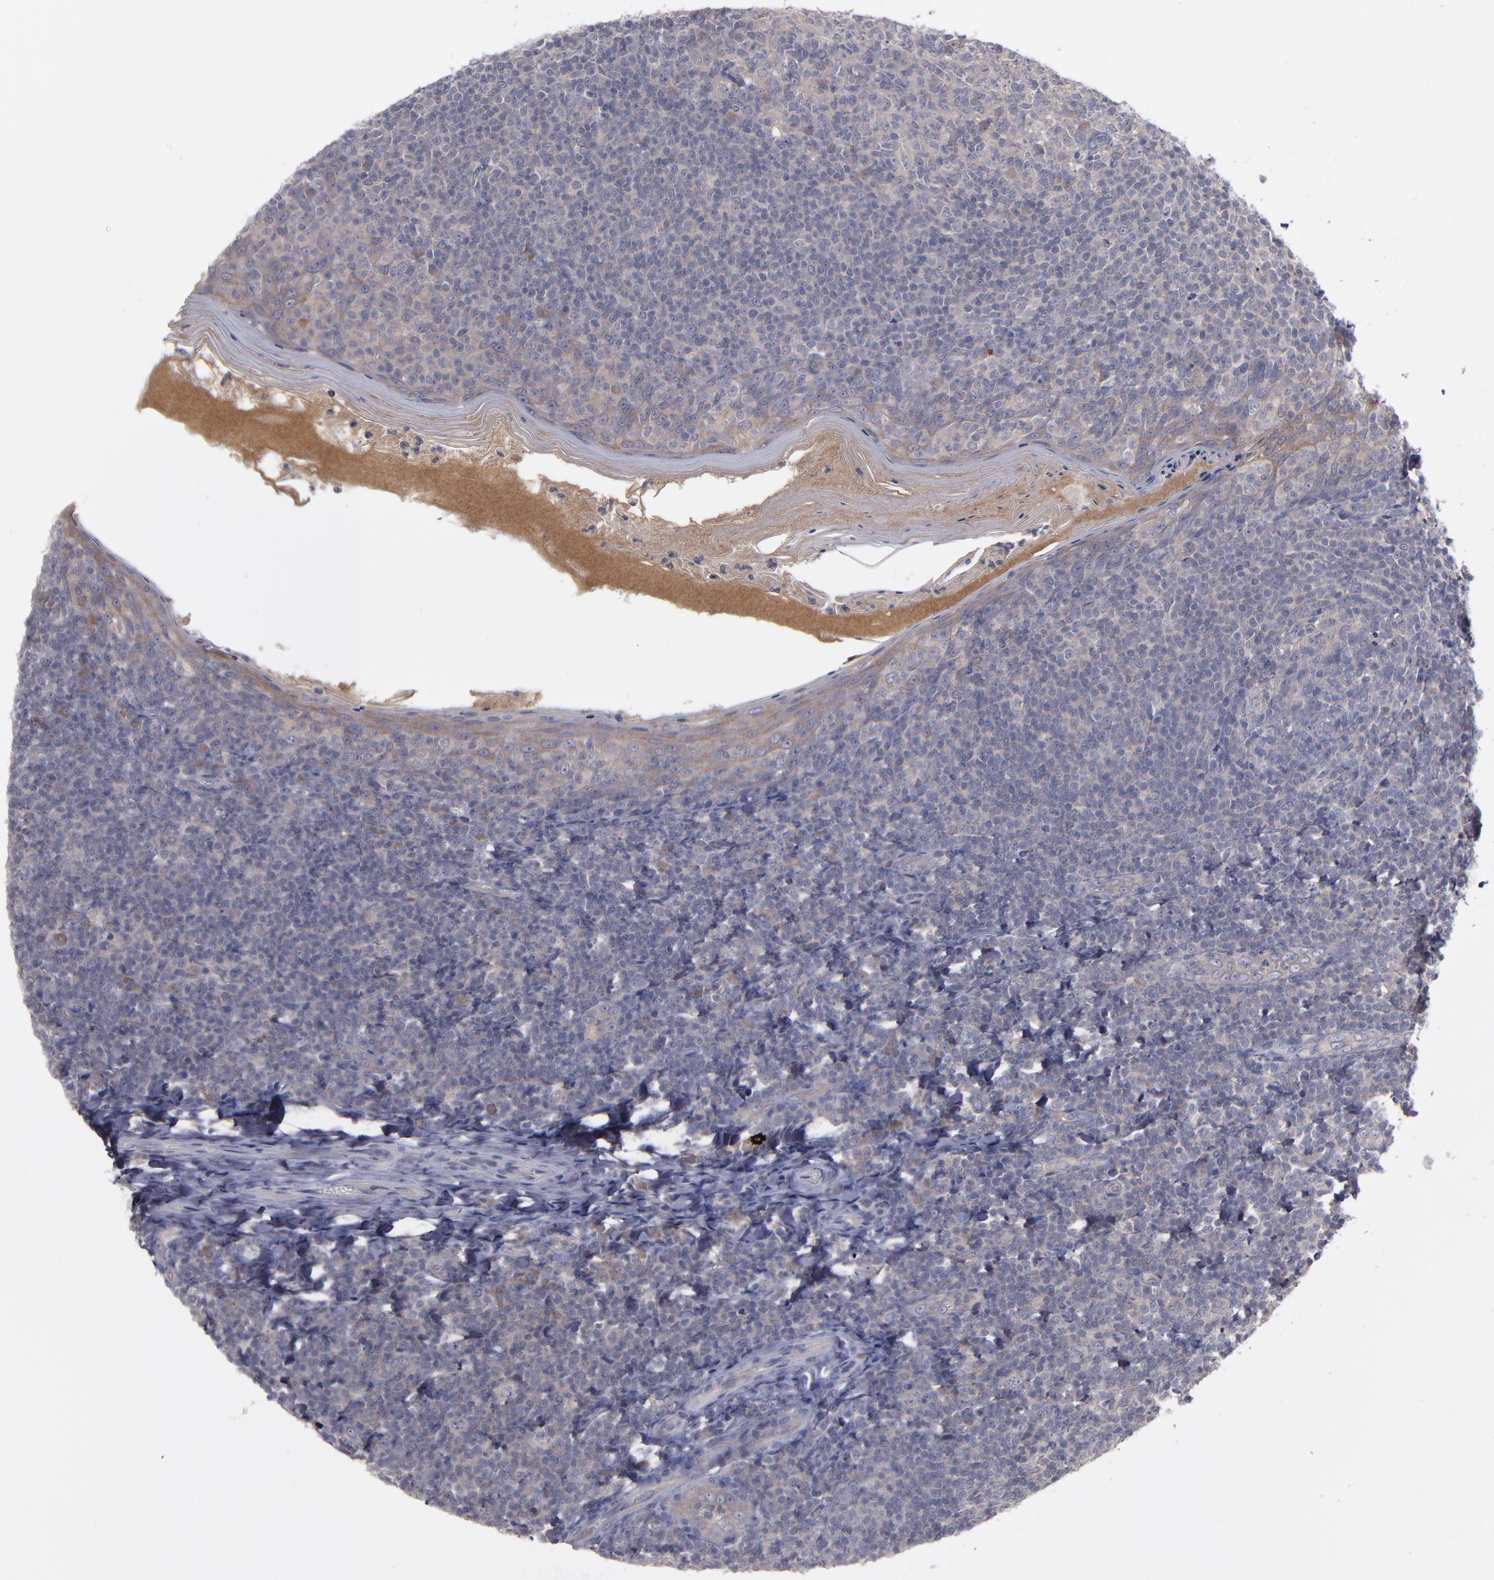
{"staining": {"intensity": "negative", "quantity": "none", "location": "none"}, "tissue": "tonsil", "cell_type": "Germinal center cells", "image_type": "normal", "snomed": [{"axis": "morphology", "description": "Normal tissue, NOS"}, {"axis": "topography", "description": "Tonsil"}], "caption": "Tonsil was stained to show a protein in brown. There is no significant expression in germinal center cells.", "gene": "MMP11", "patient": {"sex": "male", "age": 31}}